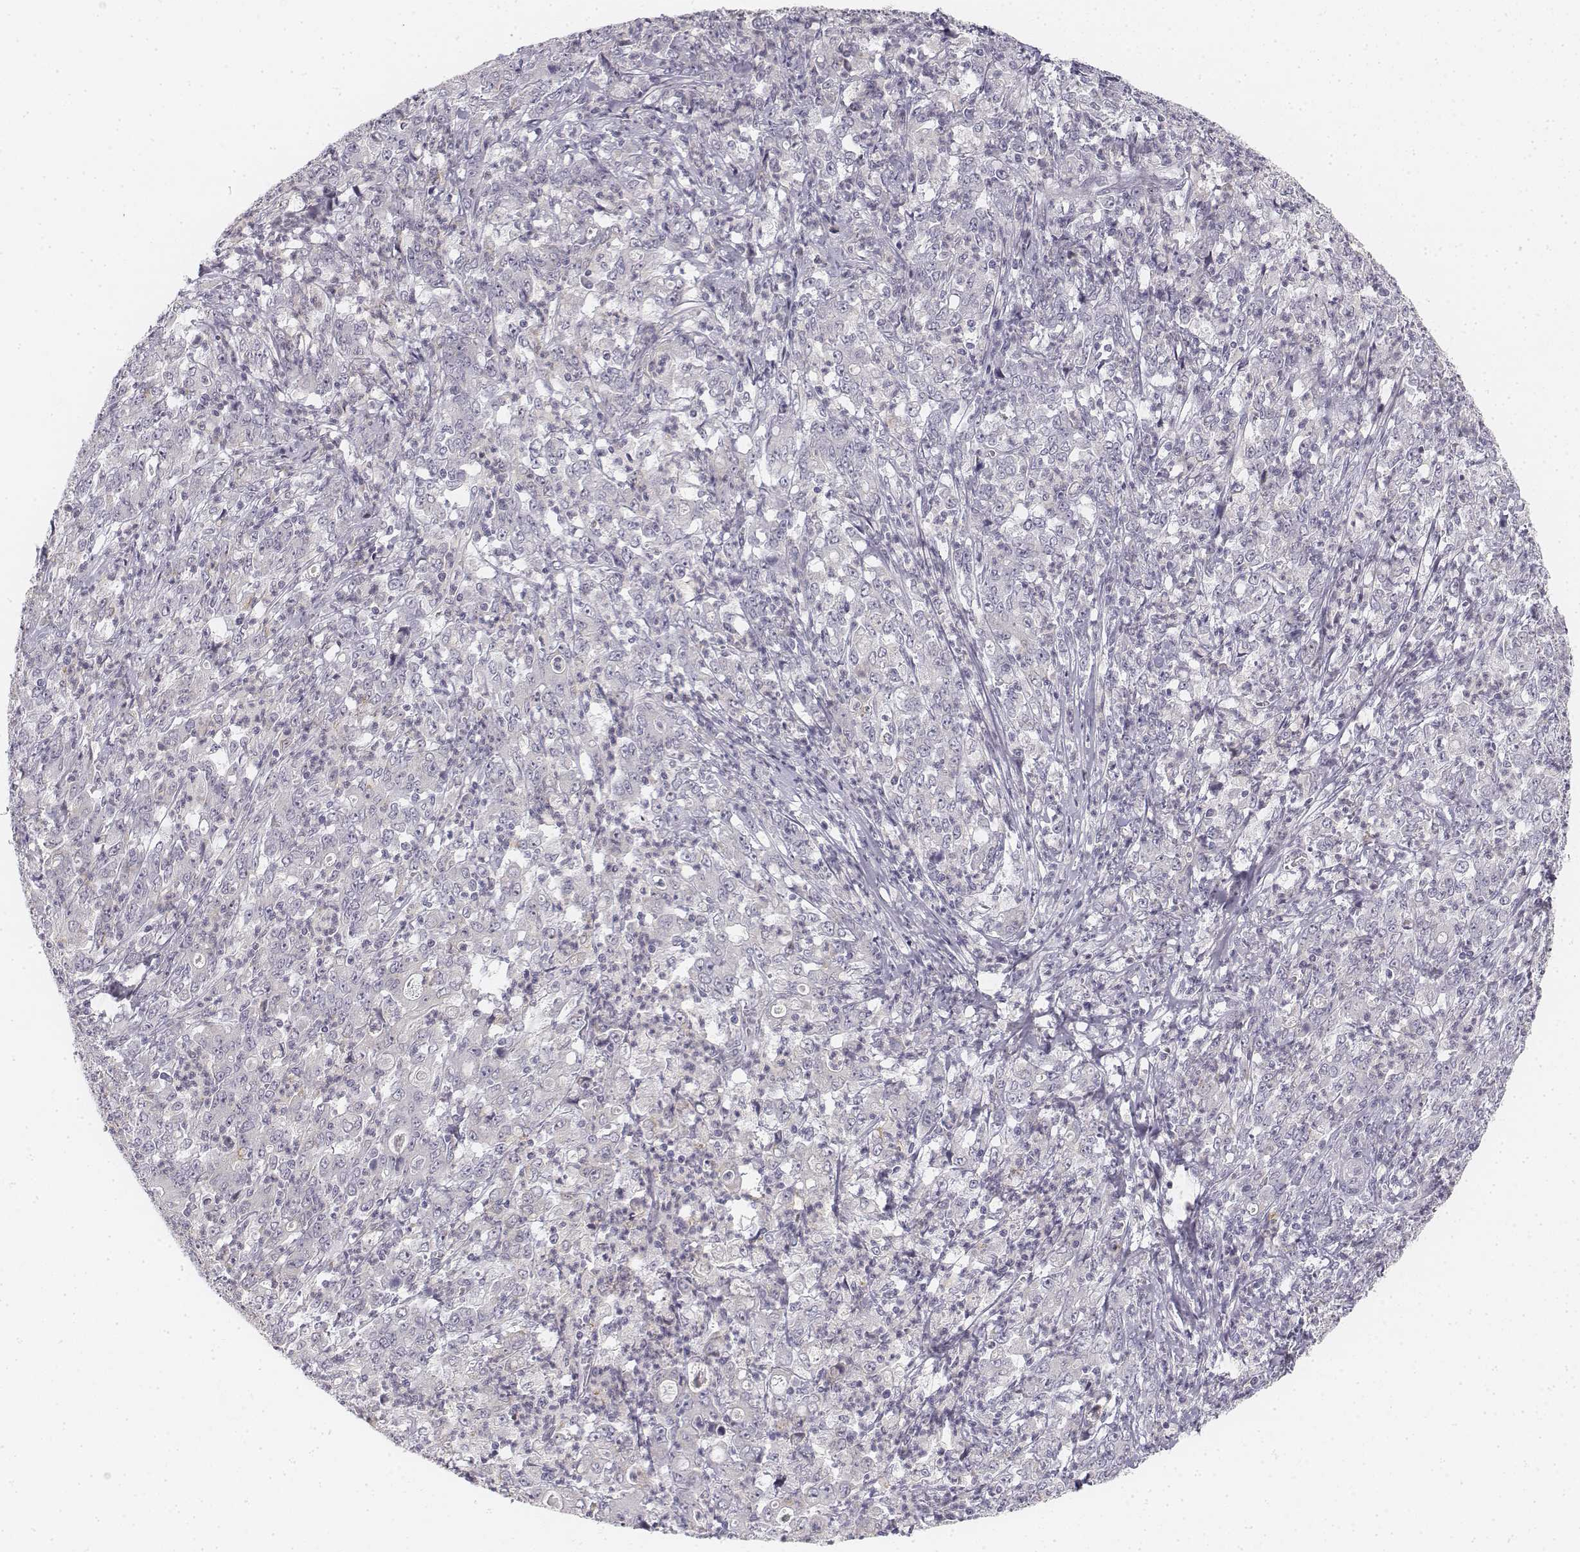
{"staining": {"intensity": "negative", "quantity": "none", "location": "none"}, "tissue": "stomach cancer", "cell_type": "Tumor cells", "image_type": "cancer", "snomed": [{"axis": "morphology", "description": "Adenocarcinoma, NOS"}, {"axis": "topography", "description": "Stomach, lower"}], "caption": "A micrograph of adenocarcinoma (stomach) stained for a protein shows no brown staining in tumor cells.", "gene": "KRTAP2-1", "patient": {"sex": "female", "age": 71}}